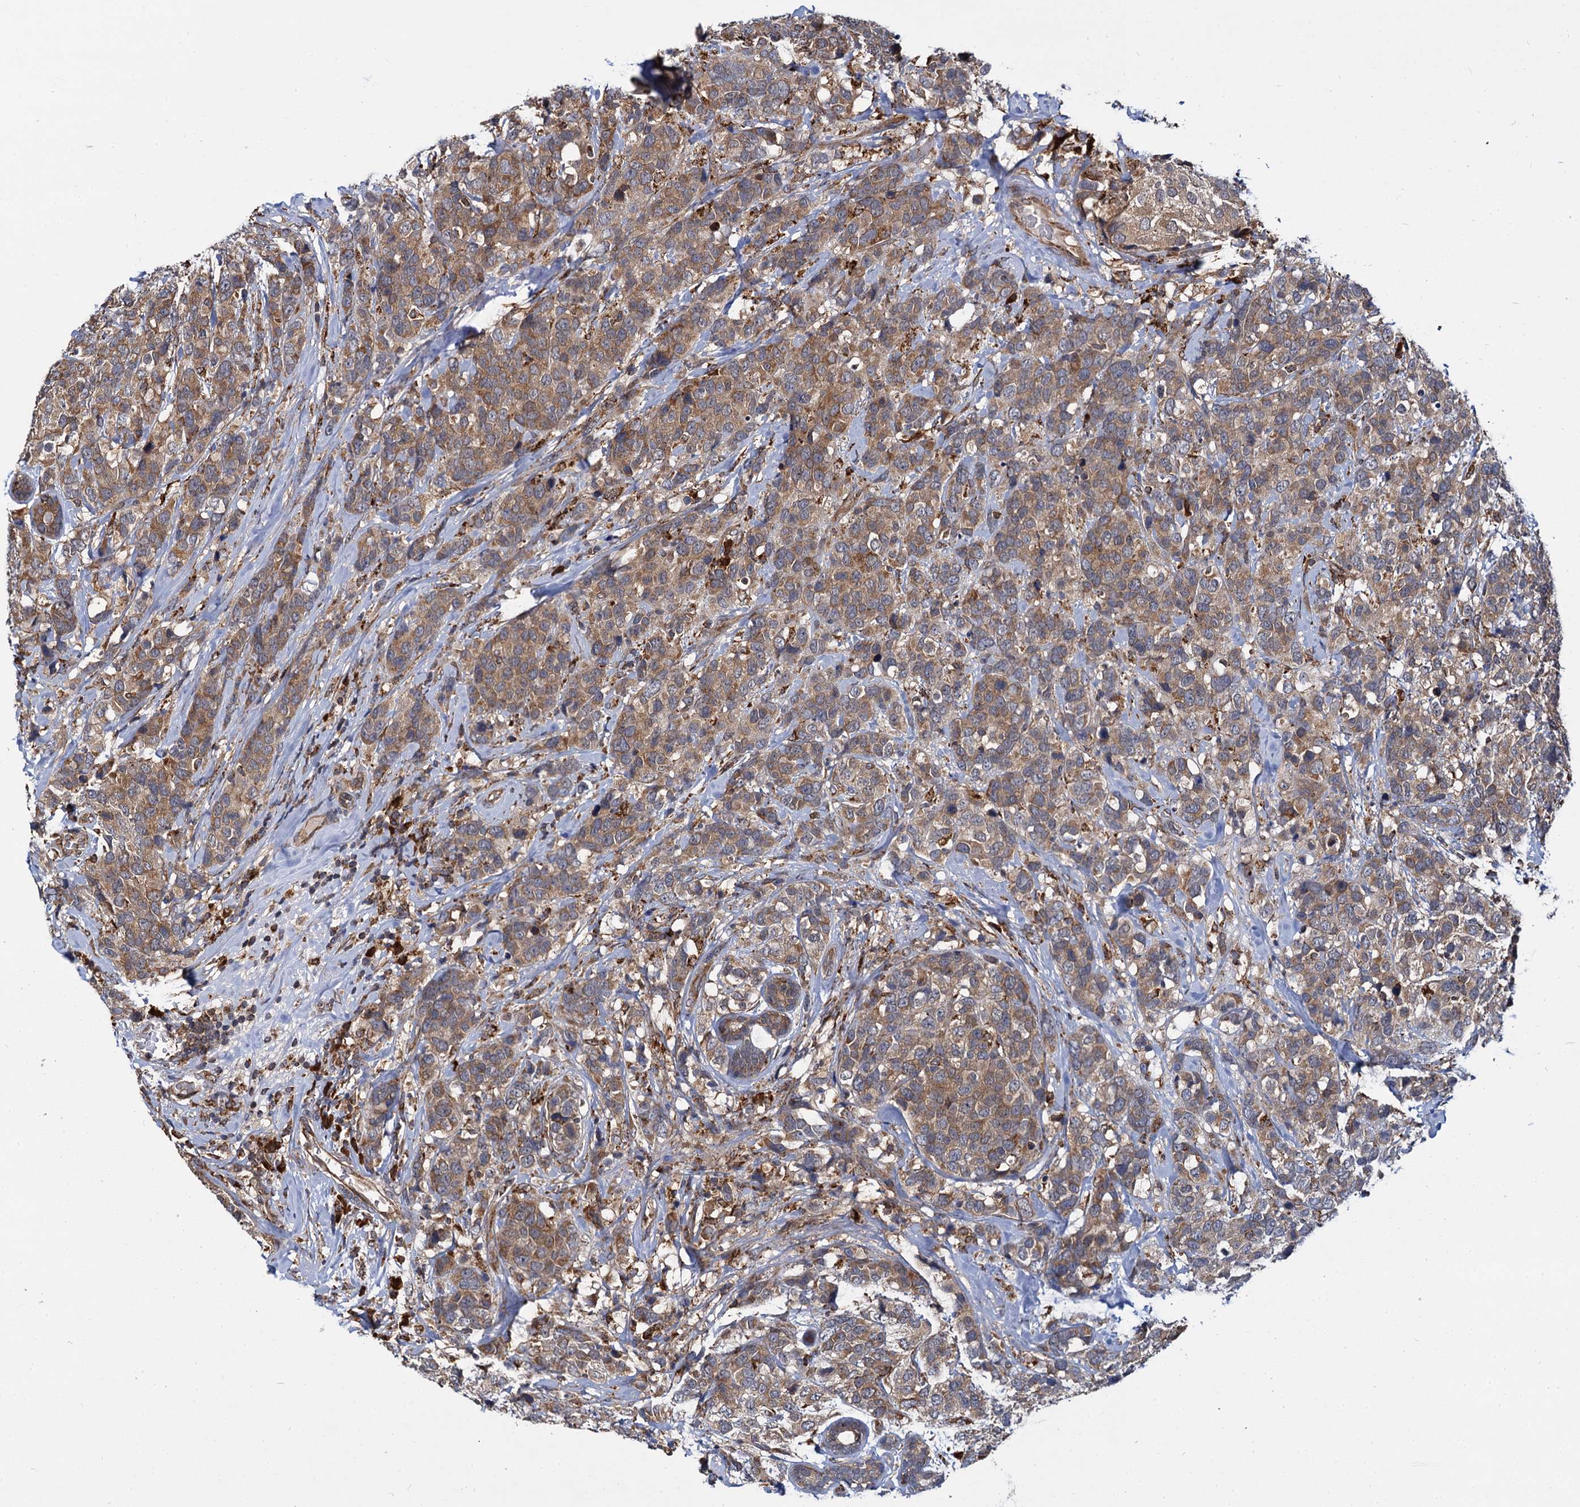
{"staining": {"intensity": "moderate", "quantity": ">75%", "location": "cytoplasmic/membranous"}, "tissue": "breast cancer", "cell_type": "Tumor cells", "image_type": "cancer", "snomed": [{"axis": "morphology", "description": "Lobular carcinoma"}, {"axis": "topography", "description": "Breast"}], "caption": "The immunohistochemical stain highlights moderate cytoplasmic/membranous staining in tumor cells of lobular carcinoma (breast) tissue.", "gene": "UFM1", "patient": {"sex": "female", "age": 59}}